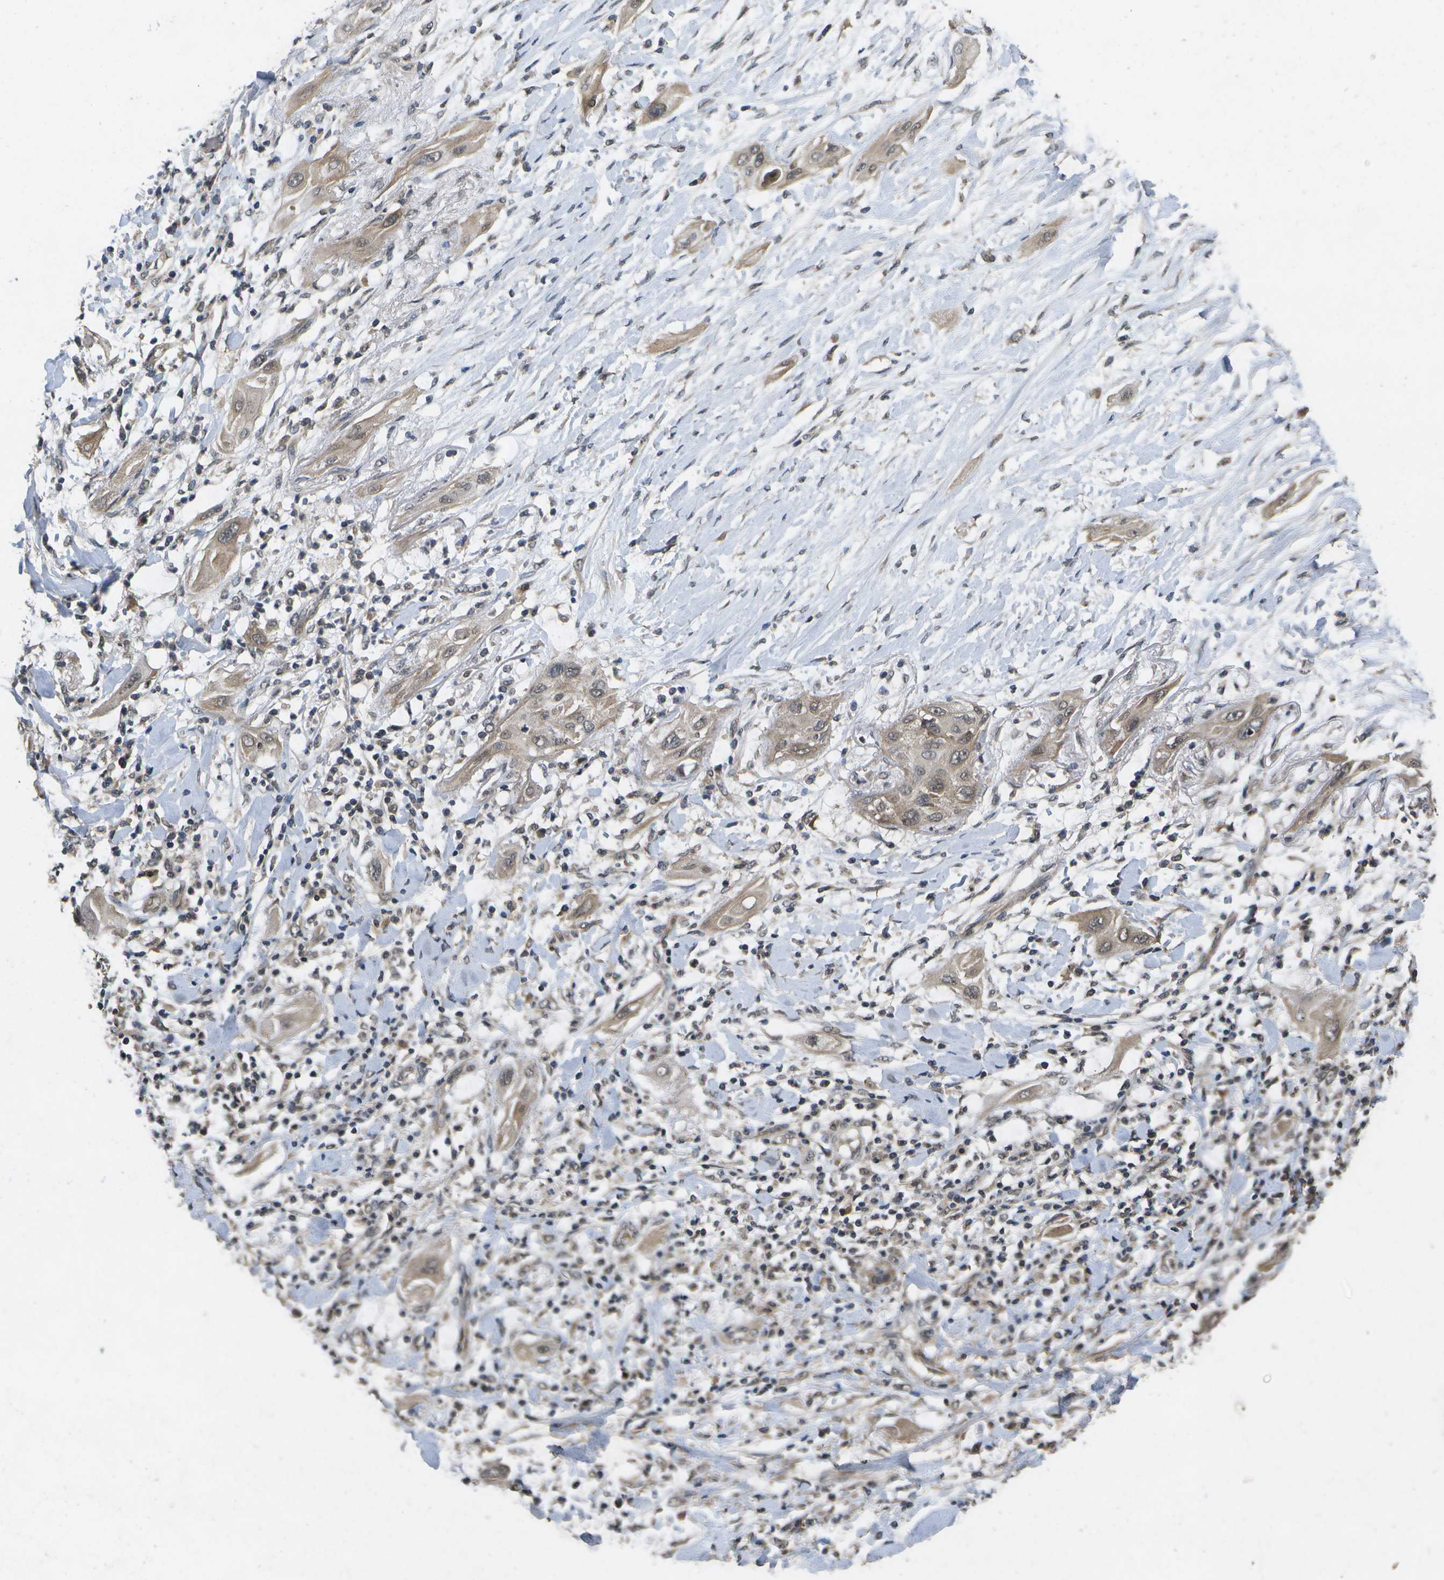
{"staining": {"intensity": "moderate", "quantity": ">75%", "location": "cytoplasmic/membranous,nuclear"}, "tissue": "lung cancer", "cell_type": "Tumor cells", "image_type": "cancer", "snomed": [{"axis": "morphology", "description": "Squamous cell carcinoma, NOS"}, {"axis": "topography", "description": "Lung"}], "caption": "Immunohistochemistry of human squamous cell carcinoma (lung) exhibits medium levels of moderate cytoplasmic/membranous and nuclear expression in approximately >75% of tumor cells. The staining was performed using DAB (3,3'-diaminobenzidine) to visualize the protein expression in brown, while the nuclei were stained in blue with hematoxylin (Magnification: 20x).", "gene": "ALAS1", "patient": {"sex": "female", "age": 47}}